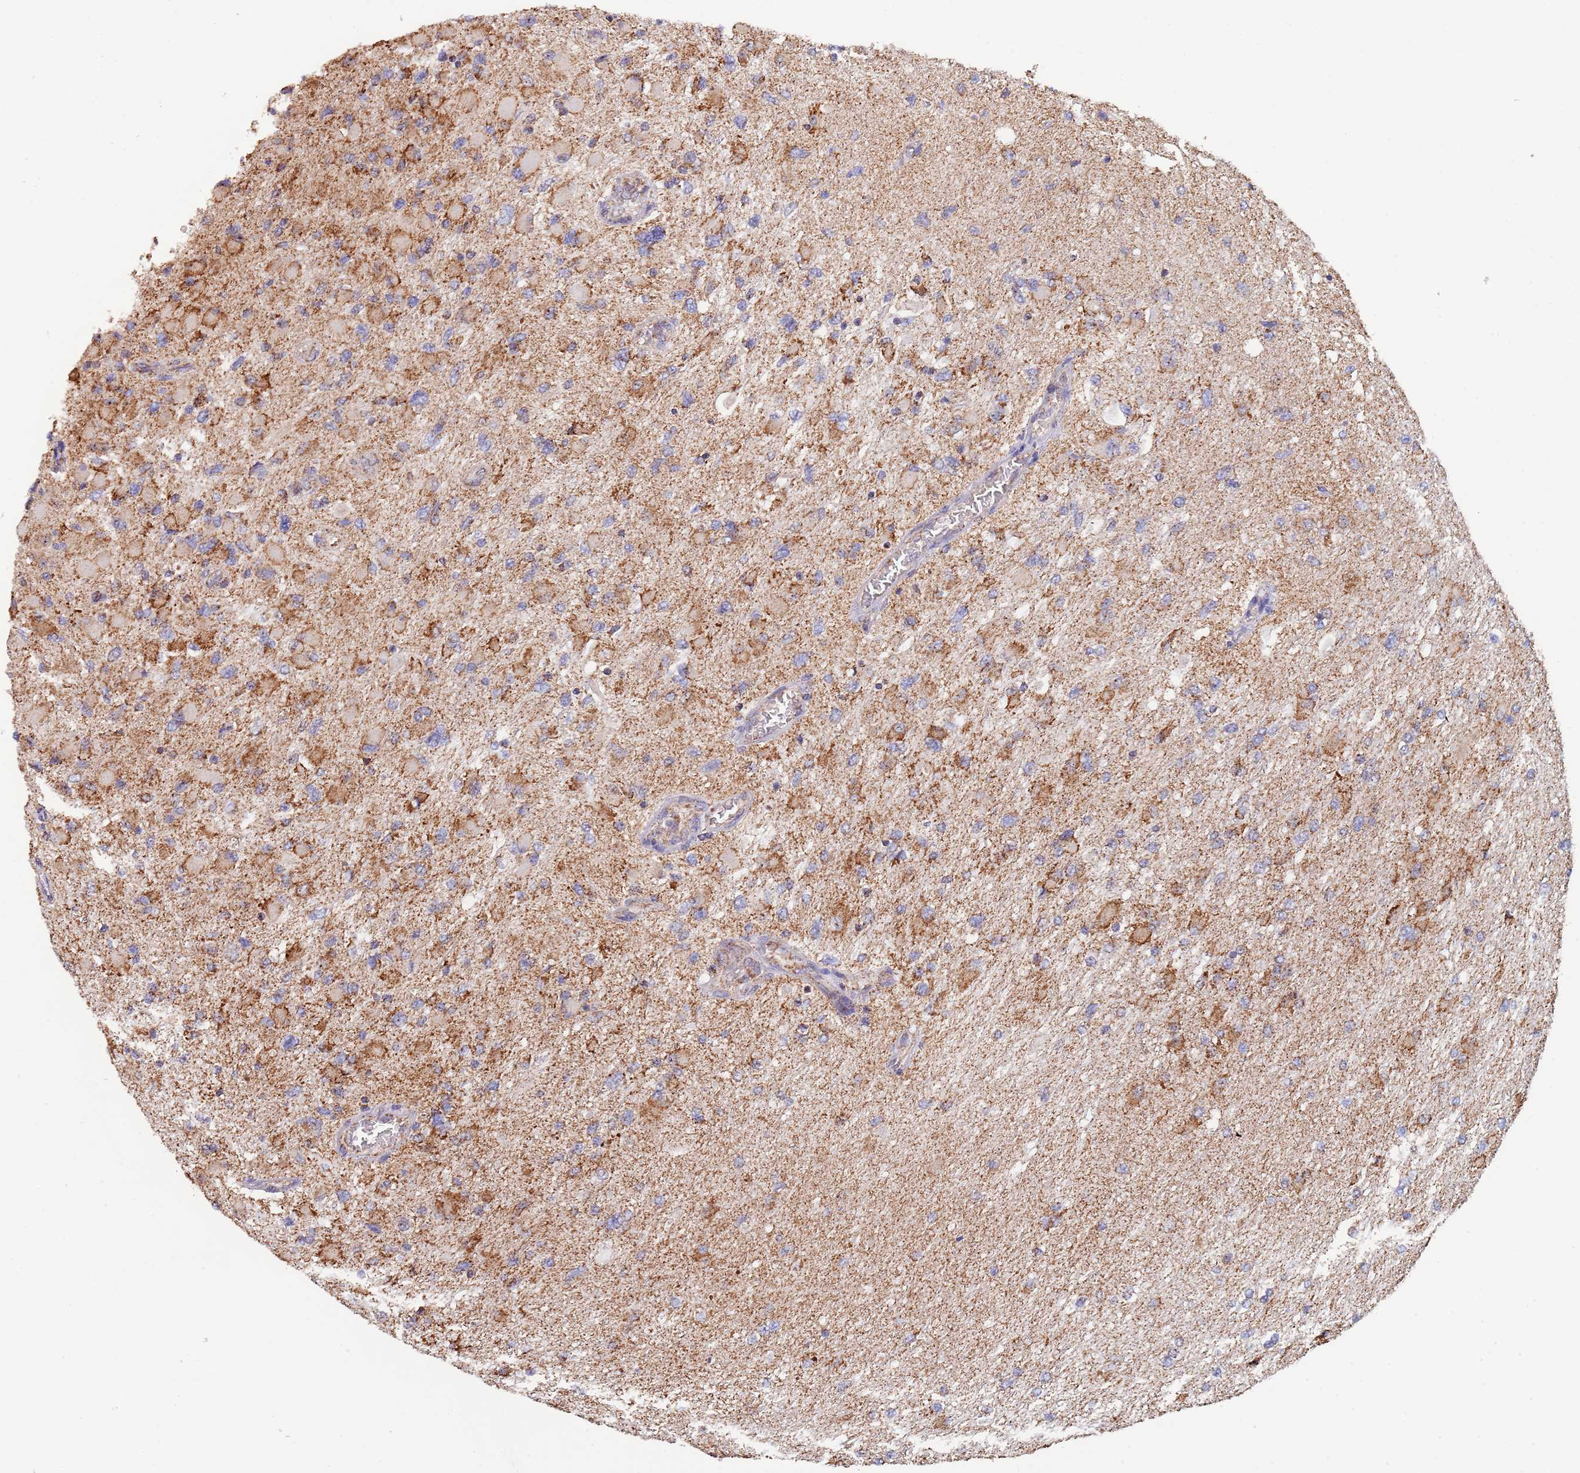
{"staining": {"intensity": "moderate", "quantity": ">75%", "location": "cytoplasmic/membranous"}, "tissue": "glioma", "cell_type": "Tumor cells", "image_type": "cancer", "snomed": [{"axis": "morphology", "description": "Glioma, malignant, High grade"}, {"axis": "topography", "description": "Cerebral cortex"}], "caption": "There is medium levels of moderate cytoplasmic/membranous expression in tumor cells of malignant glioma (high-grade), as demonstrated by immunohistochemical staining (brown color).", "gene": "PGP", "patient": {"sex": "female", "age": 36}}